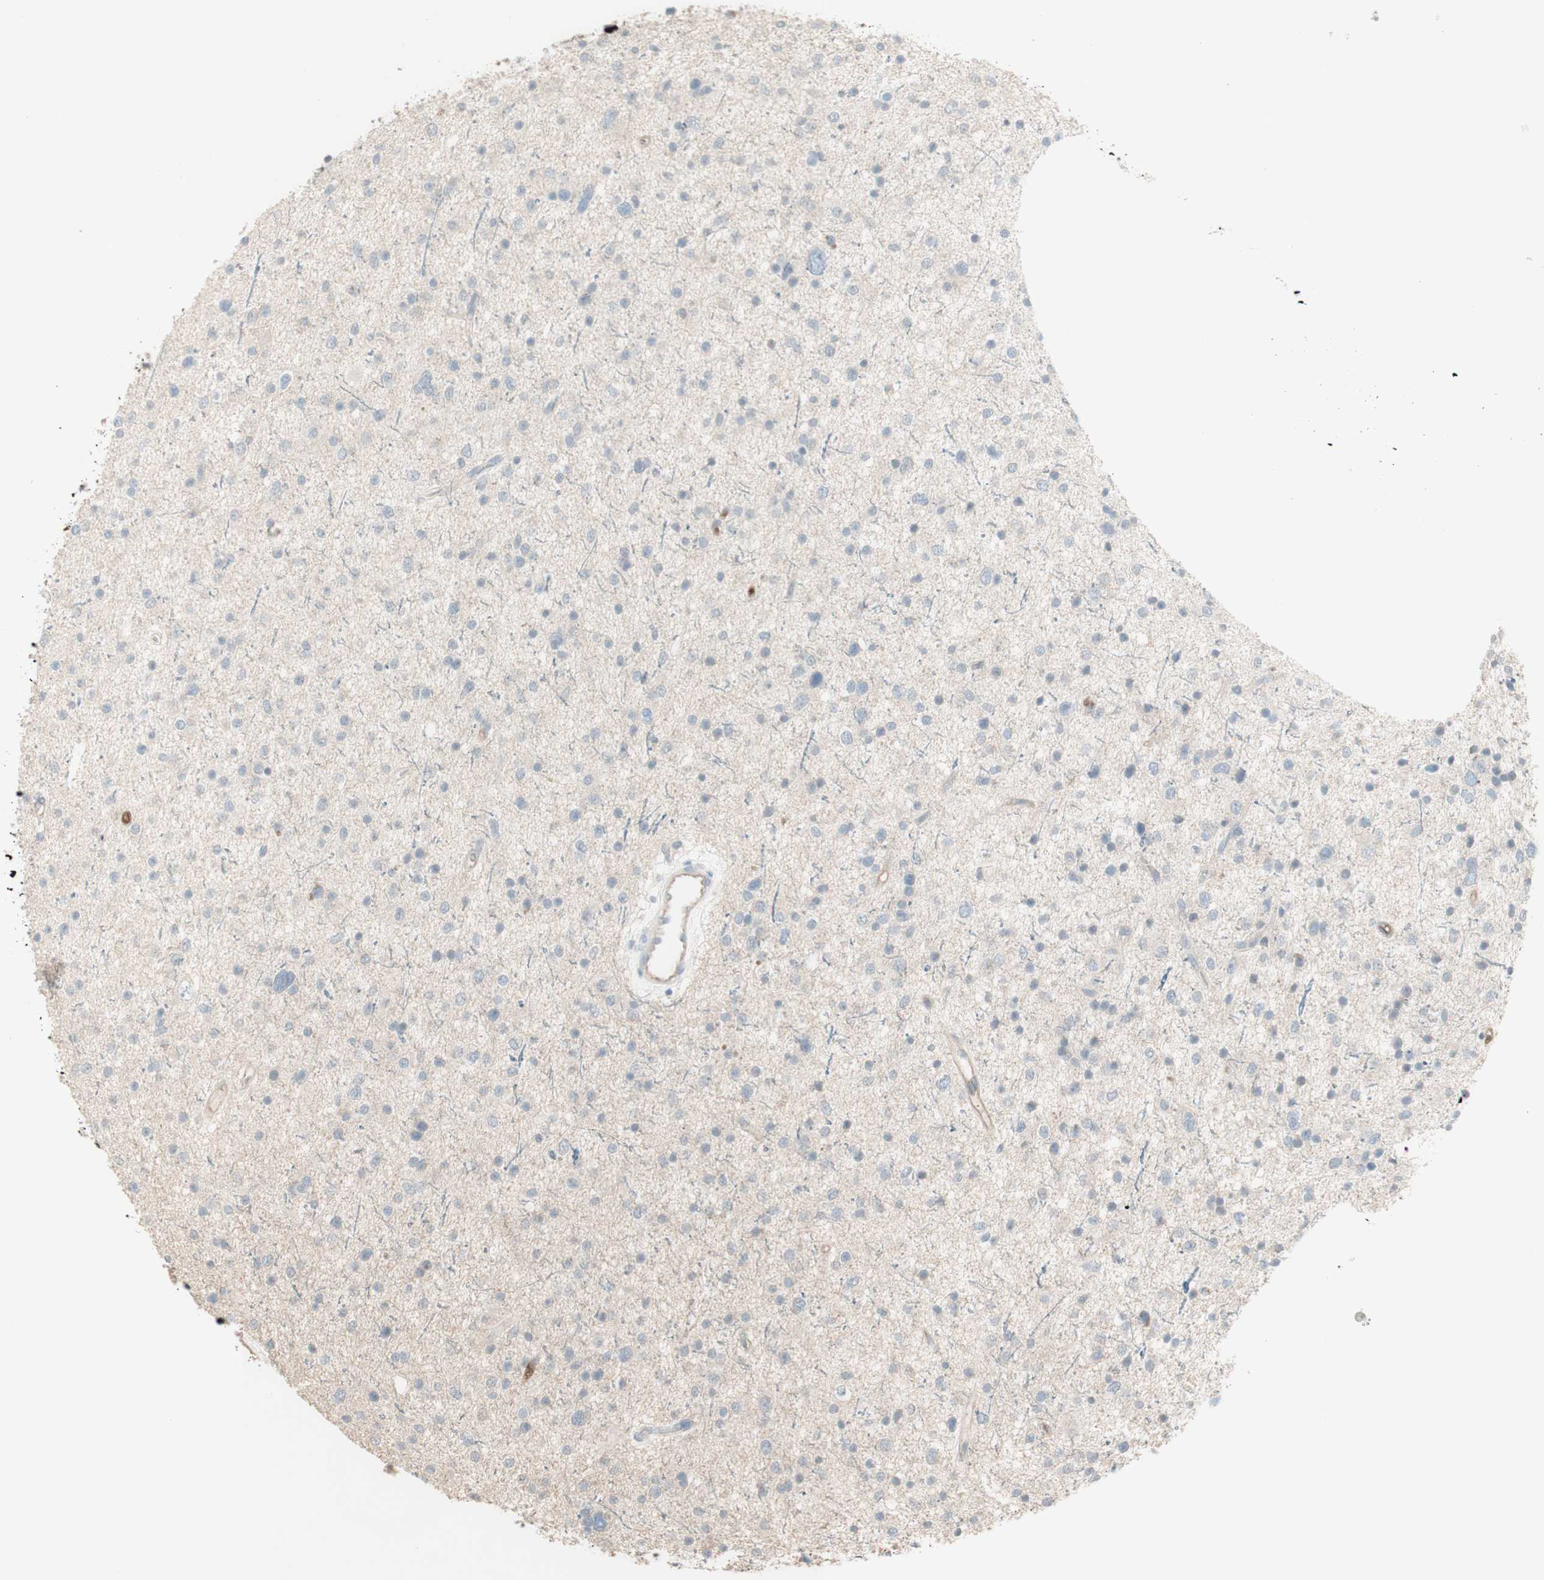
{"staining": {"intensity": "negative", "quantity": "none", "location": "none"}, "tissue": "glioma", "cell_type": "Tumor cells", "image_type": "cancer", "snomed": [{"axis": "morphology", "description": "Glioma, malignant, Low grade"}, {"axis": "topography", "description": "Brain"}], "caption": "Protein analysis of low-grade glioma (malignant) exhibits no significant expression in tumor cells. Nuclei are stained in blue.", "gene": "IFNG", "patient": {"sex": "female", "age": 37}}